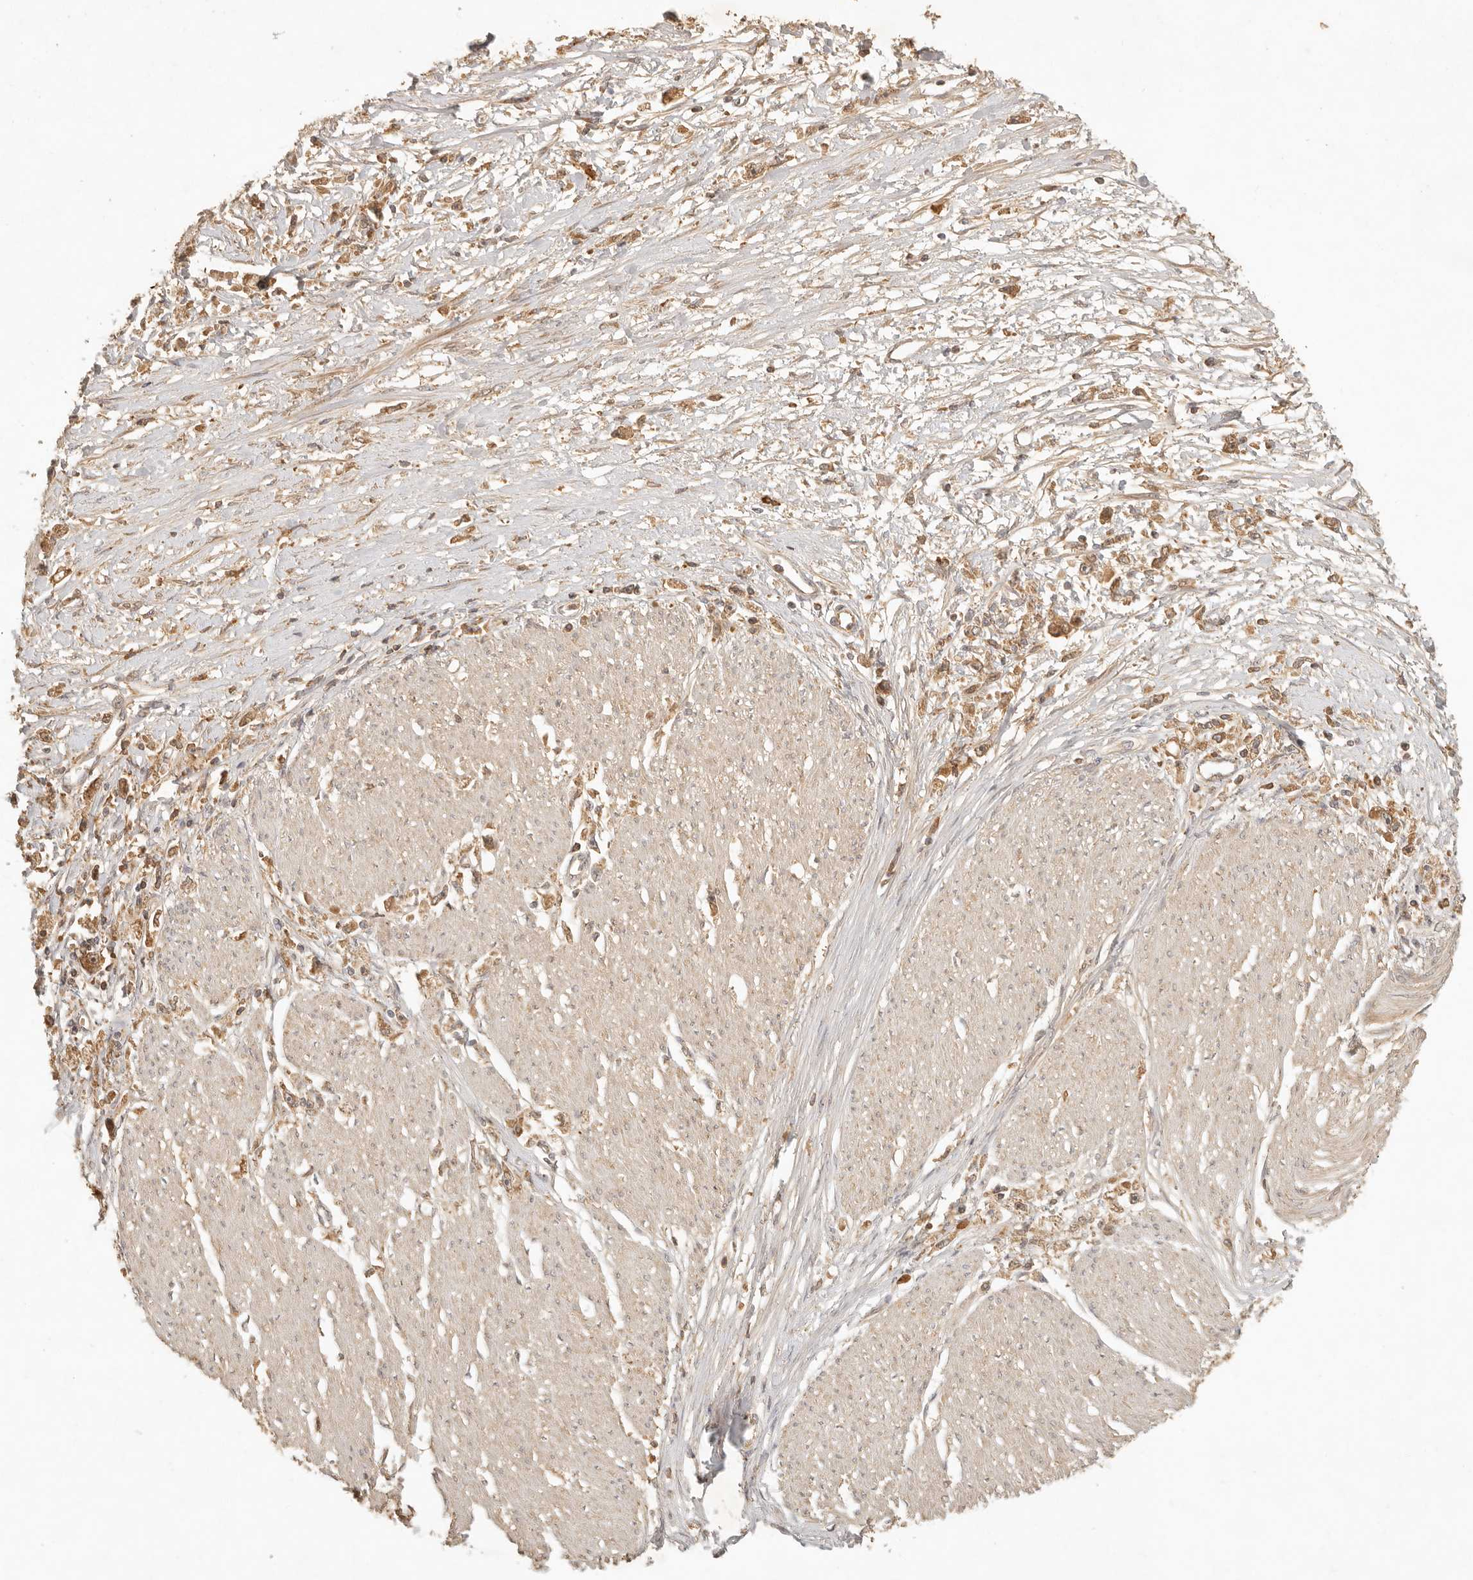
{"staining": {"intensity": "moderate", "quantity": ">75%", "location": "cytoplasmic/membranous"}, "tissue": "stomach cancer", "cell_type": "Tumor cells", "image_type": "cancer", "snomed": [{"axis": "morphology", "description": "Adenocarcinoma, NOS"}, {"axis": "topography", "description": "Stomach"}], "caption": "Immunohistochemical staining of stomach cancer (adenocarcinoma) demonstrates moderate cytoplasmic/membranous protein staining in approximately >75% of tumor cells.", "gene": "ANKRD61", "patient": {"sex": "female", "age": 59}}